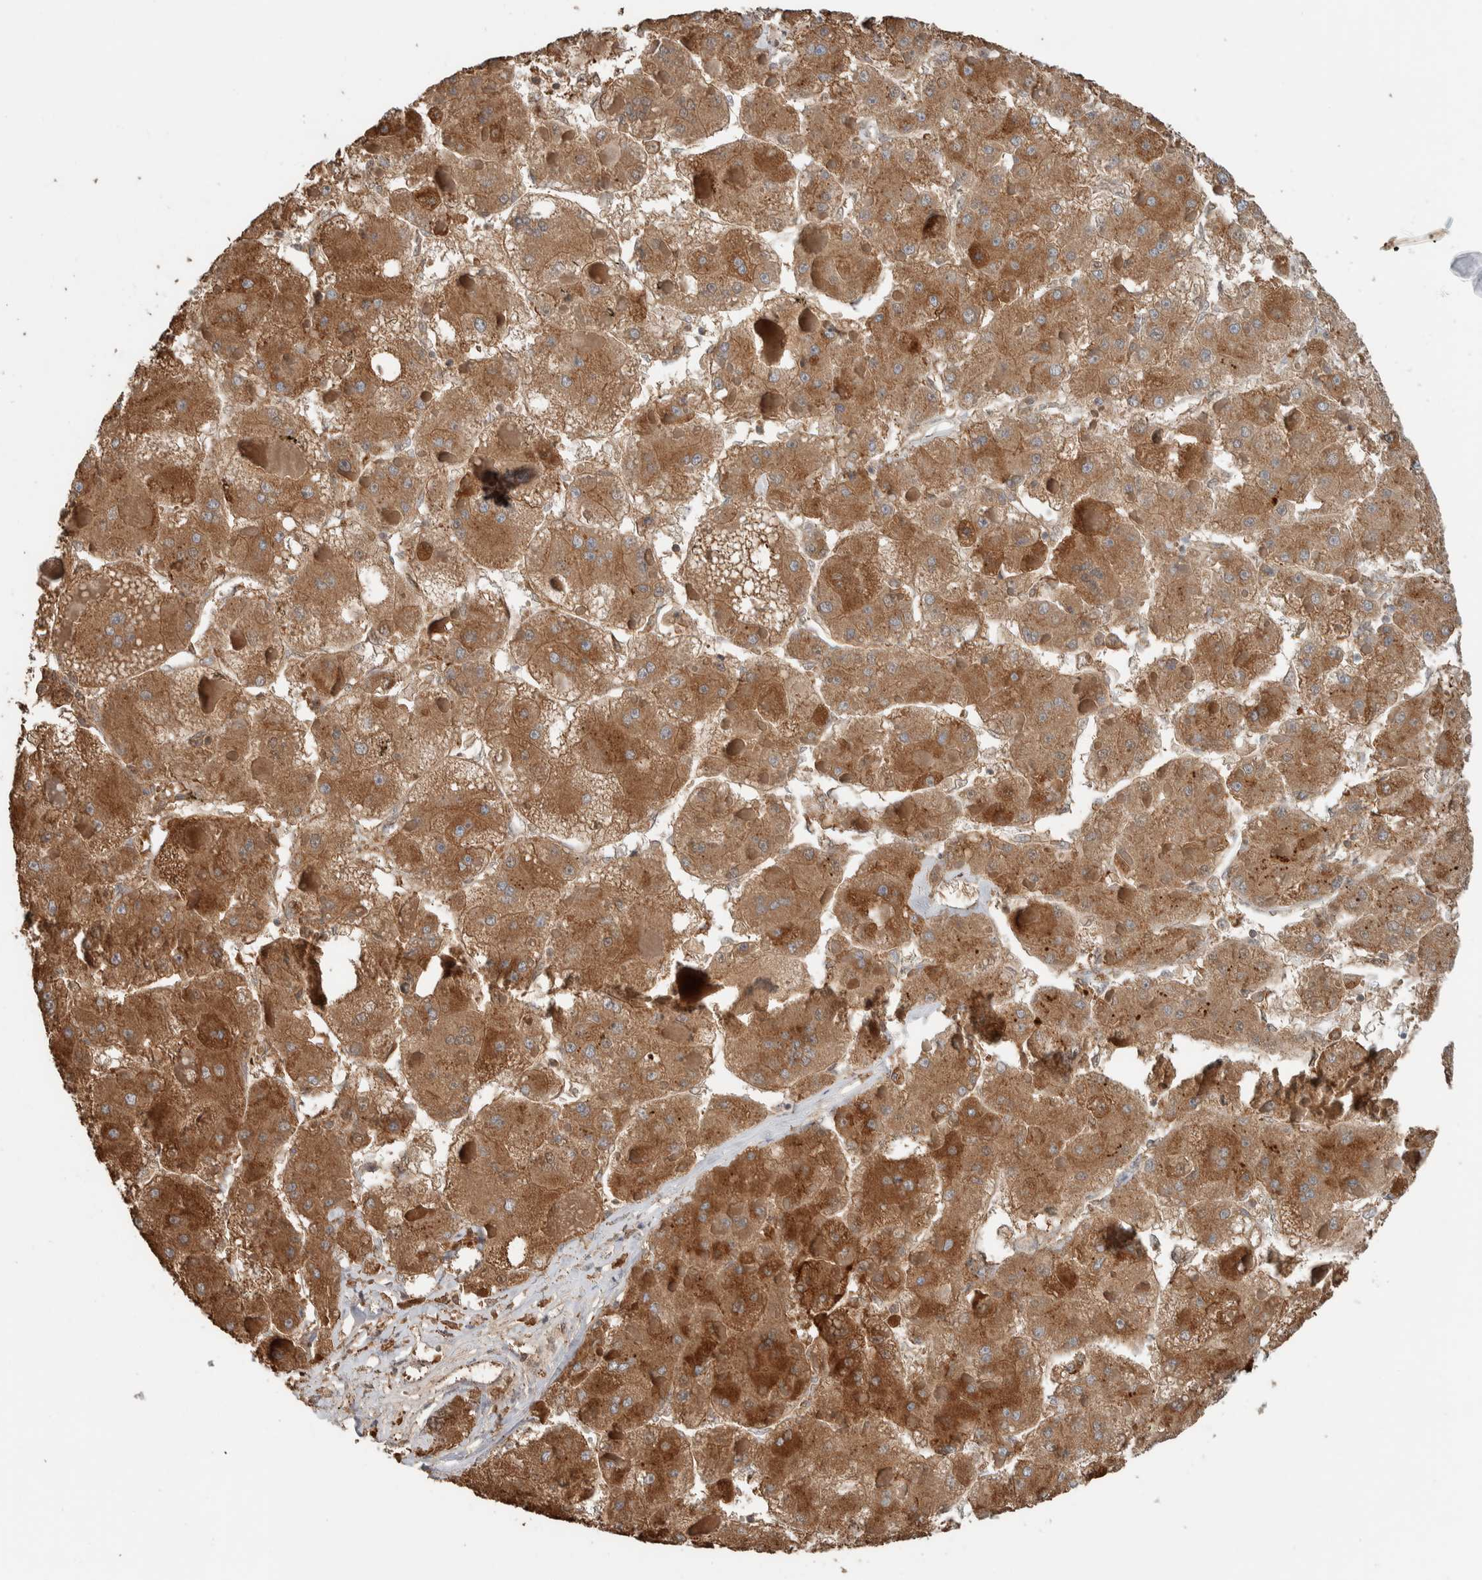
{"staining": {"intensity": "moderate", "quantity": ">75%", "location": "cytoplasmic/membranous"}, "tissue": "liver cancer", "cell_type": "Tumor cells", "image_type": "cancer", "snomed": [{"axis": "morphology", "description": "Carcinoma, Hepatocellular, NOS"}, {"axis": "topography", "description": "Liver"}], "caption": "A medium amount of moderate cytoplasmic/membranous positivity is identified in about >75% of tumor cells in hepatocellular carcinoma (liver) tissue. Nuclei are stained in blue.", "gene": "ARMC7", "patient": {"sex": "female", "age": 73}}